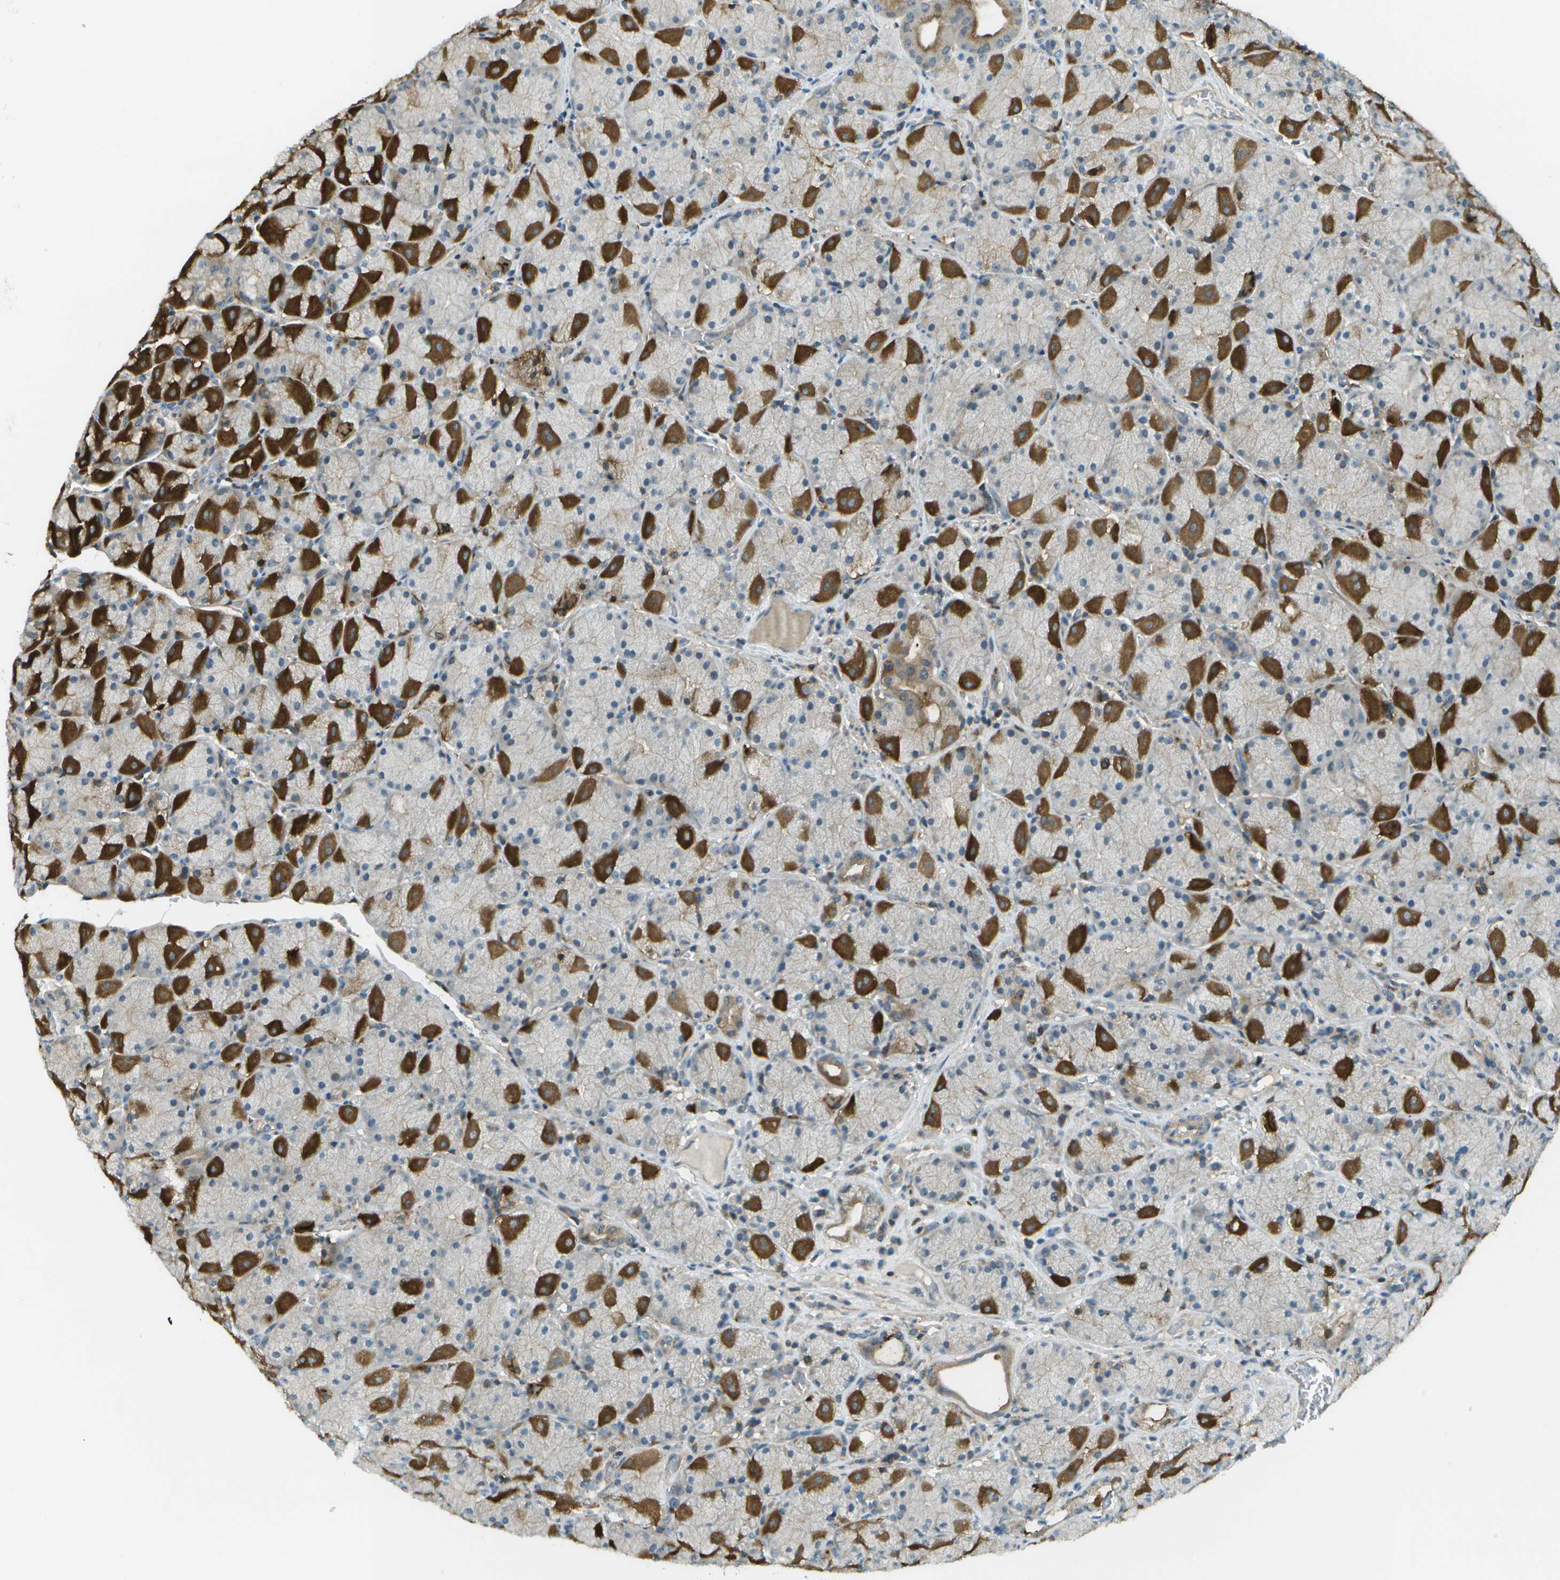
{"staining": {"intensity": "strong", "quantity": "25%-75%", "location": "cytoplasmic/membranous"}, "tissue": "stomach", "cell_type": "Glandular cells", "image_type": "normal", "snomed": [{"axis": "morphology", "description": "Normal tissue, NOS"}, {"axis": "morphology", "description": "Carcinoid, malignant, NOS"}, {"axis": "topography", "description": "Stomach, upper"}], "caption": "DAB (3,3'-diaminobenzidine) immunohistochemical staining of benign stomach exhibits strong cytoplasmic/membranous protein staining in approximately 25%-75% of glandular cells. (brown staining indicates protein expression, while blue staining denotes nuclei).", "gene": "LRRC66", "patient": {"sex": "male", "age": 39}}